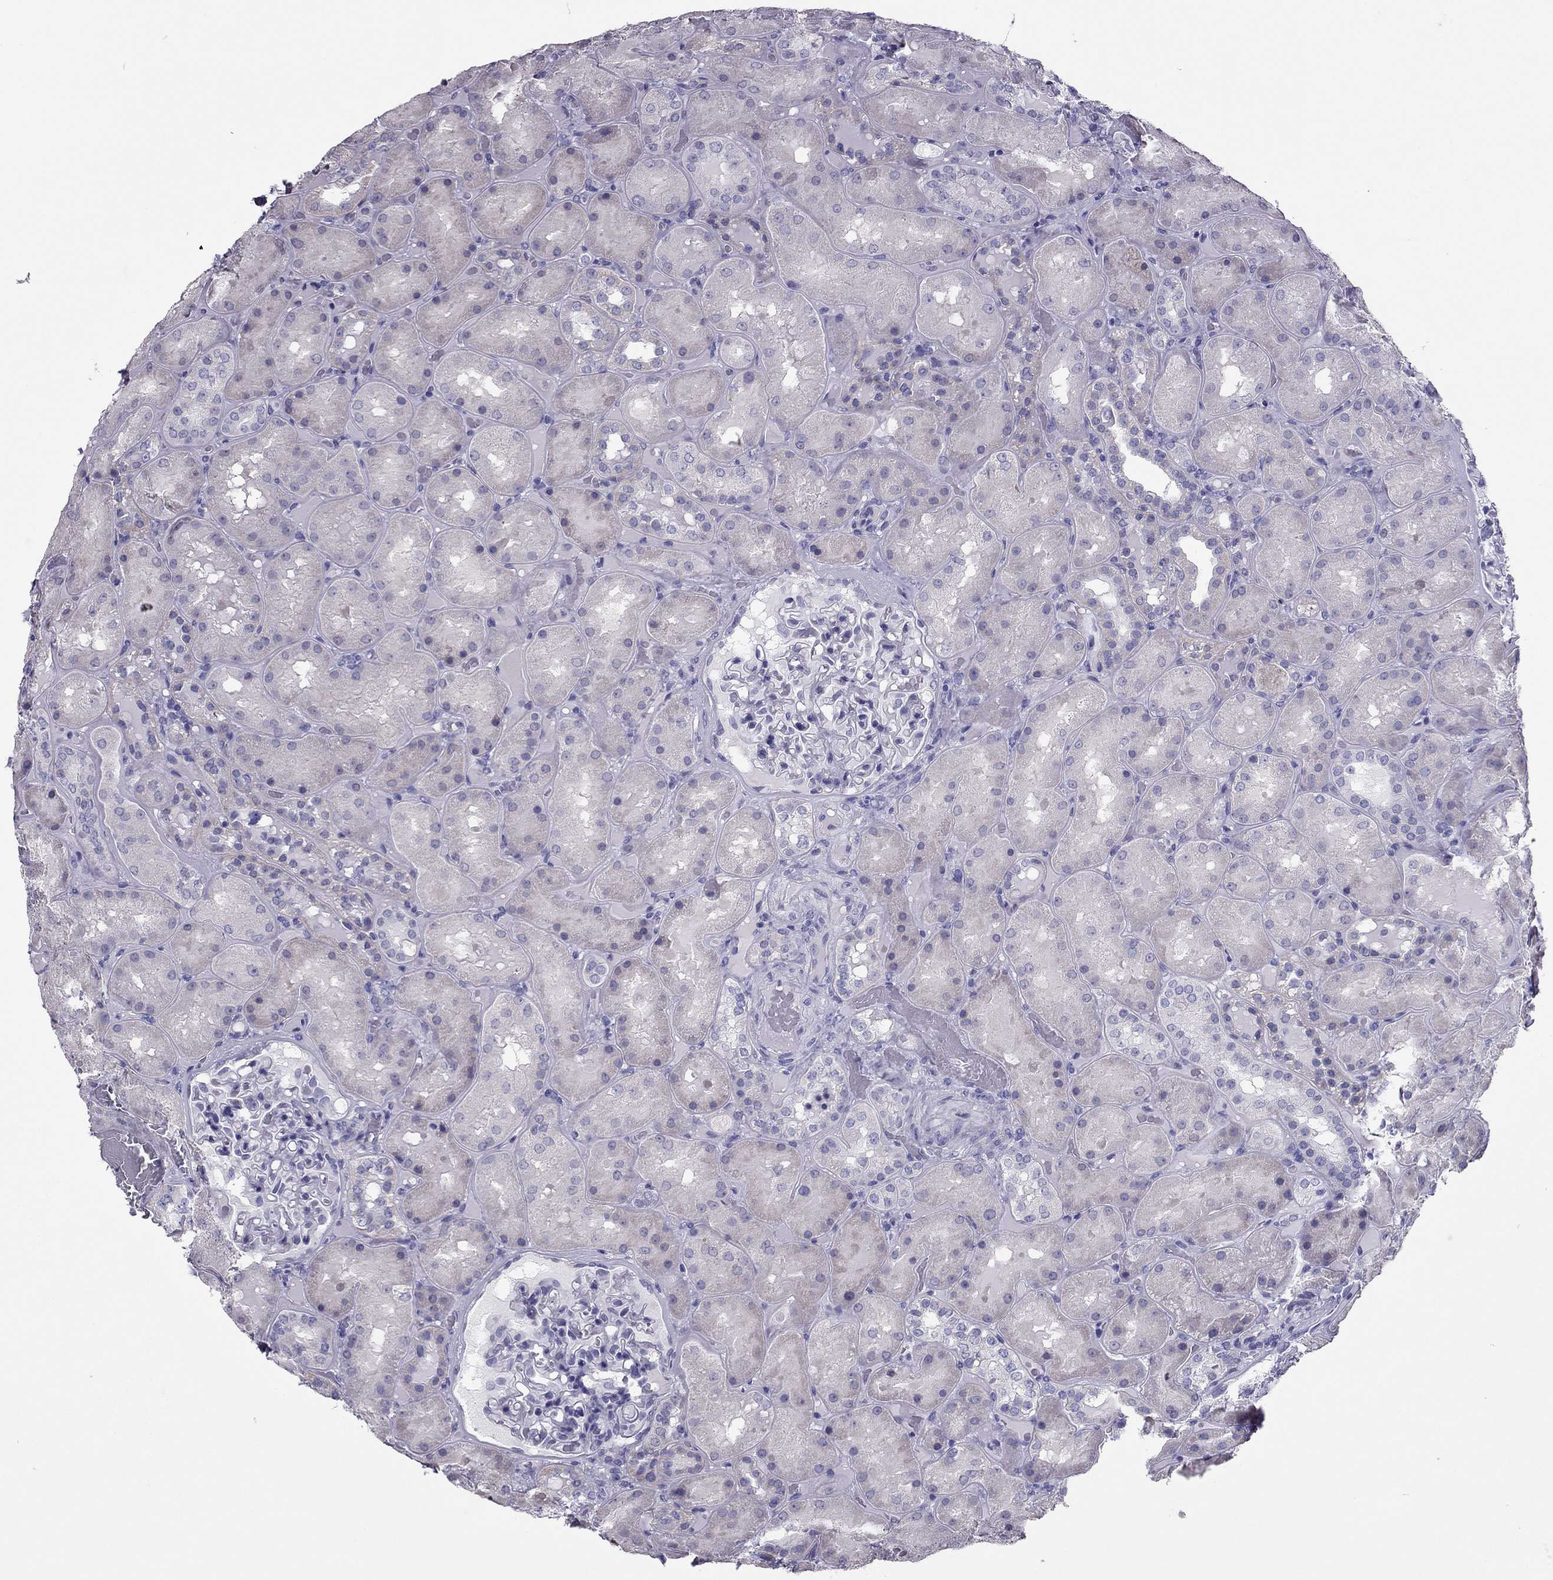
{"staining": {"intensity": "negative", "quantity": "none", "location": "none"}, "tissue": "kidney", "cell_type": "Cells in glomeruli", "image_type": "normal", "snomed": [{"axis": "morphology", "description": "Normal tissue, NOS"}, {"axis": "topography", "description": "Kidney"}], "caption": "Immunohistochemistry photomicrograph of unremarkable kidney: kidney stained with DAB (3,3'-diaminobenzidine) demonstrates no significant protein expression in cells in glomeruli. (Brightfield microscopy of DAB (3,3'-diaminobenzidine) immunohistochemistry (IHC) at high magnification).", "gene": "PDE6A", "patient": {"sex": "male", "age": 73}}